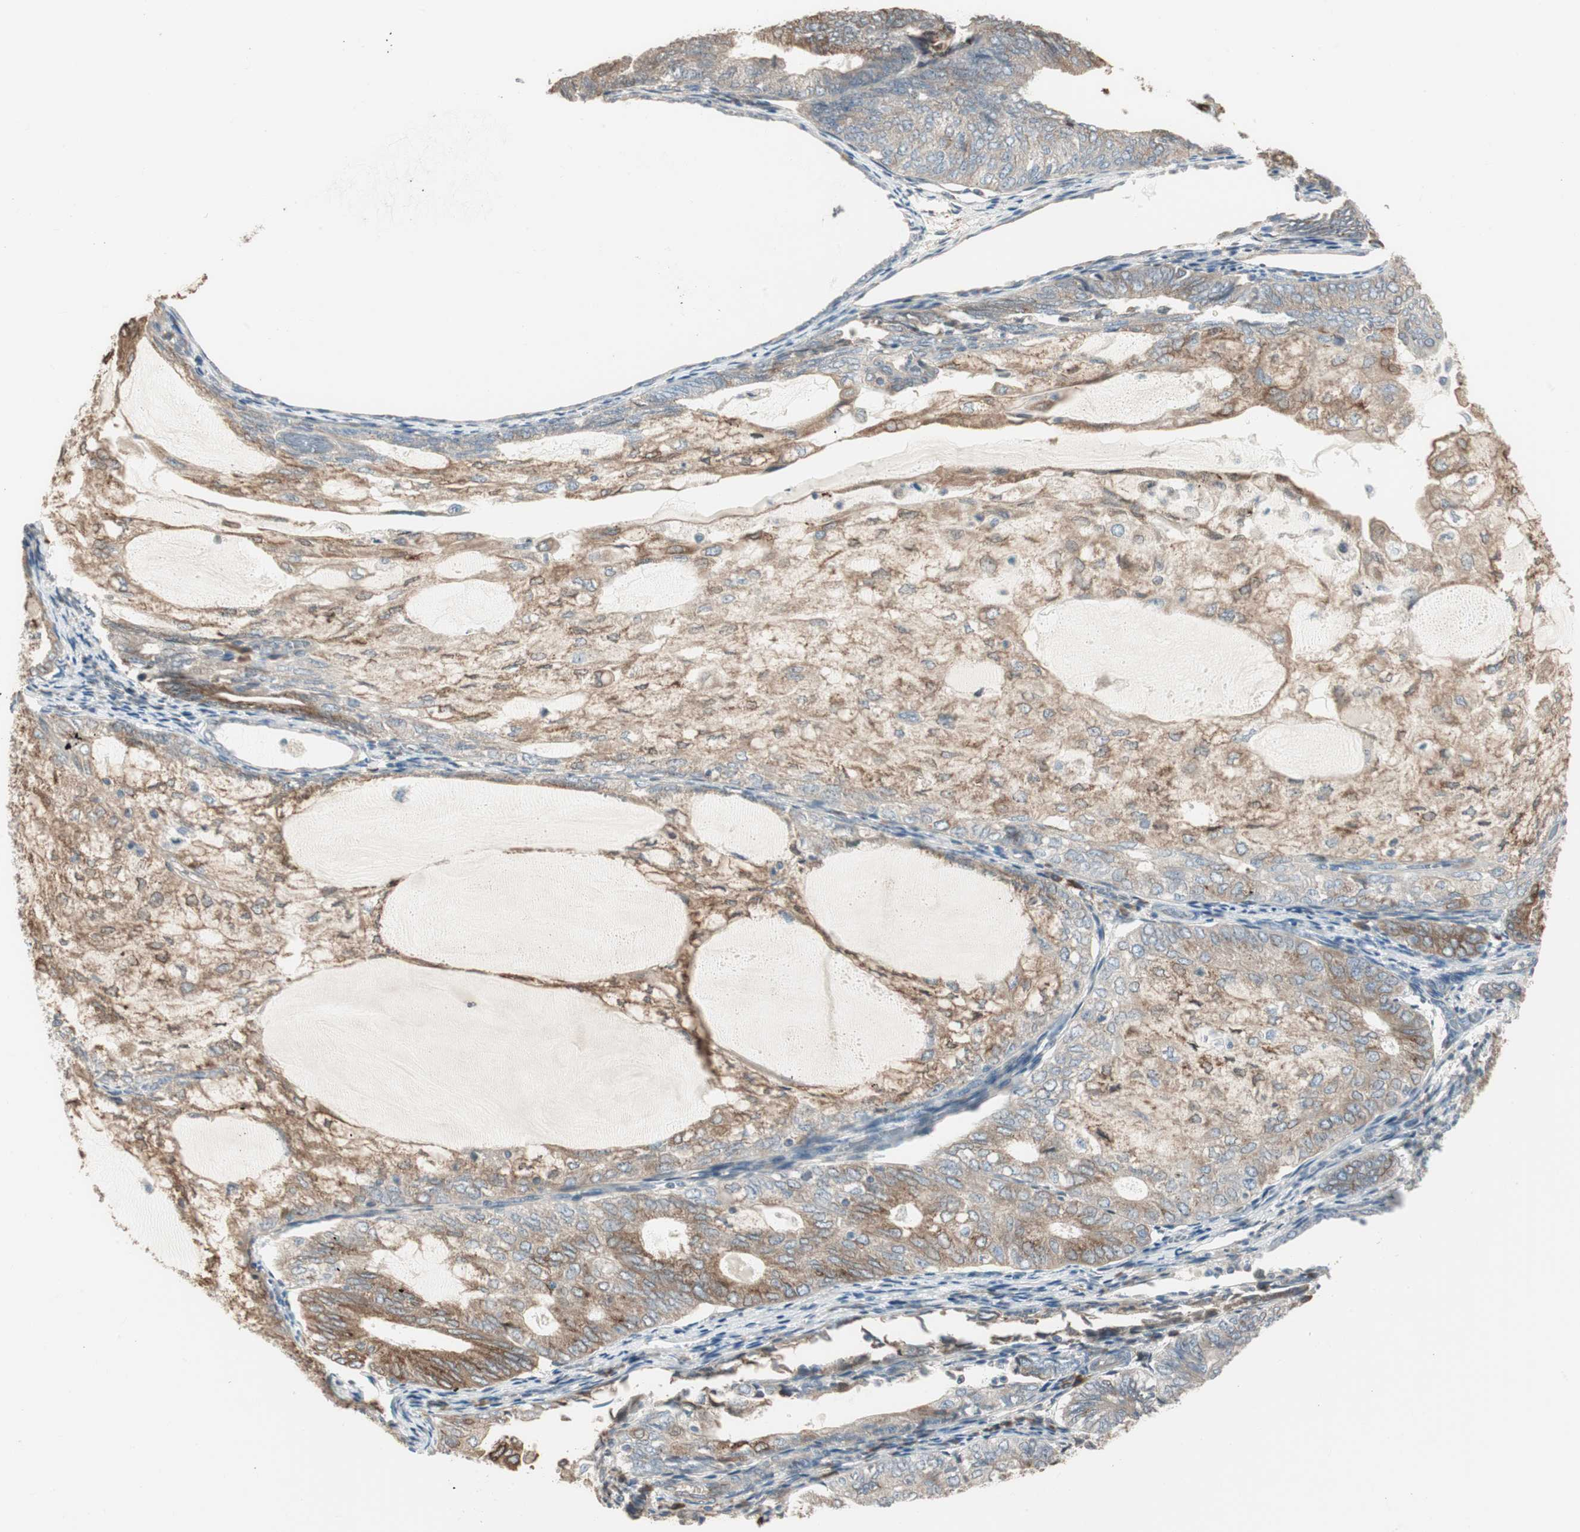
{"staining": {"intensity": "moderate", "quantity": "25%-75%", "location": "cytoplasmic/membranous"}, "tissue": "endometrial cancer", "cell_type": "Tumor cells", "image_type": "cancer", "snomed": [{"axis": "morphology", "description": "Adenocarcinoma, NOS"}, {"axis": "topography", "description": "Endometrium"}], "caption": "Endometrial adenocarcinoma tissue shows moderate cytoplasmic/membranous positivity in about 25%-75% of tumor cells, visualized by immunohistochemistry. Nuclei are stained in blue.", "gene": "NUCB2", "patient": {"sex": "female", "age": 81}}